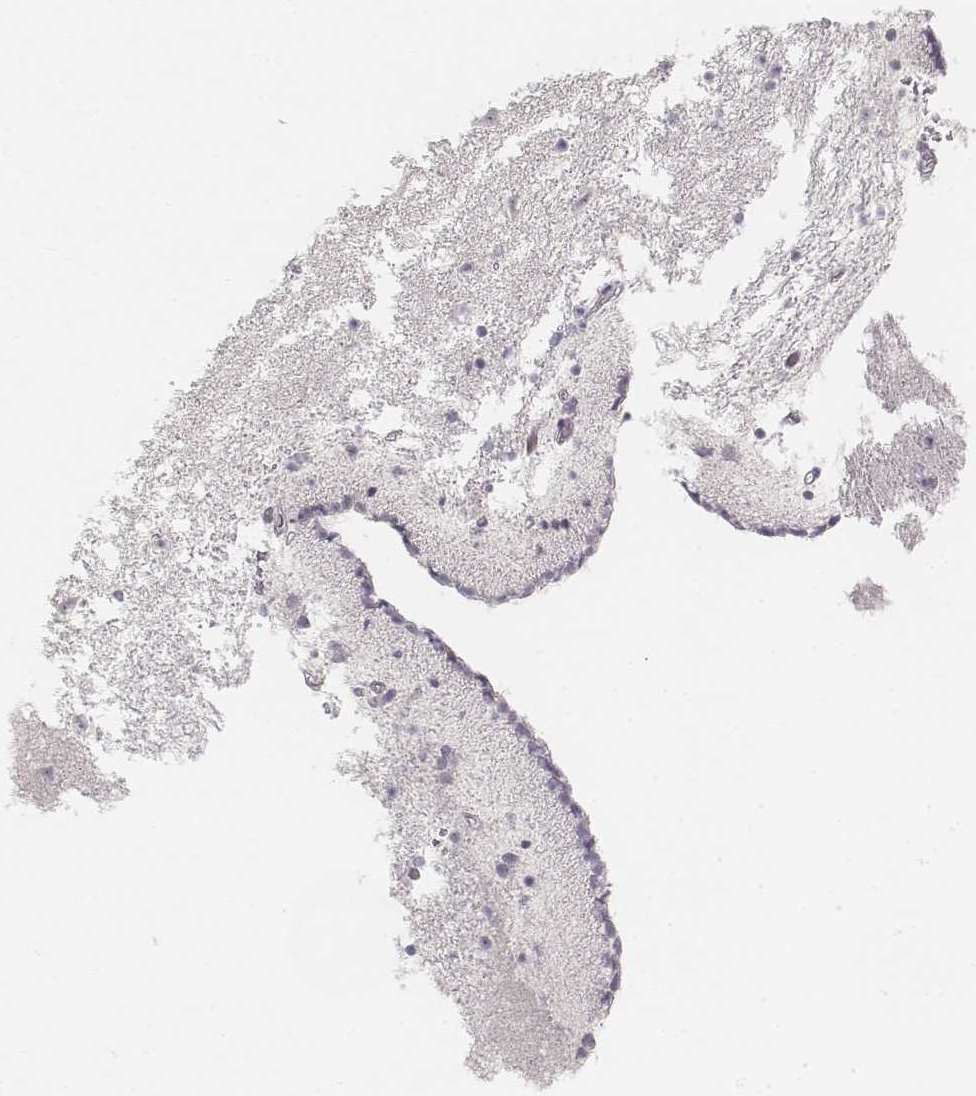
{"staining": {"intensity": "negative", "quantity": "none", "location": "none"}, "tissue": "caudate", "cell_type": "Glial cells", "image_type": "normal", "snomed": [{"axis": "morphology", "description": "Normal tissue, NOS"}, {"axis": "topography", "description": "Lateral ventricle wall"}], "caption": "High power microscopy photomicrograph of an IHC micrograph of benign caudate, revealing no significant staining in glial cells. Nuclei are stained in blue.", "gene": "DSG4", "patient": {"sex": "female", "age": 42}}